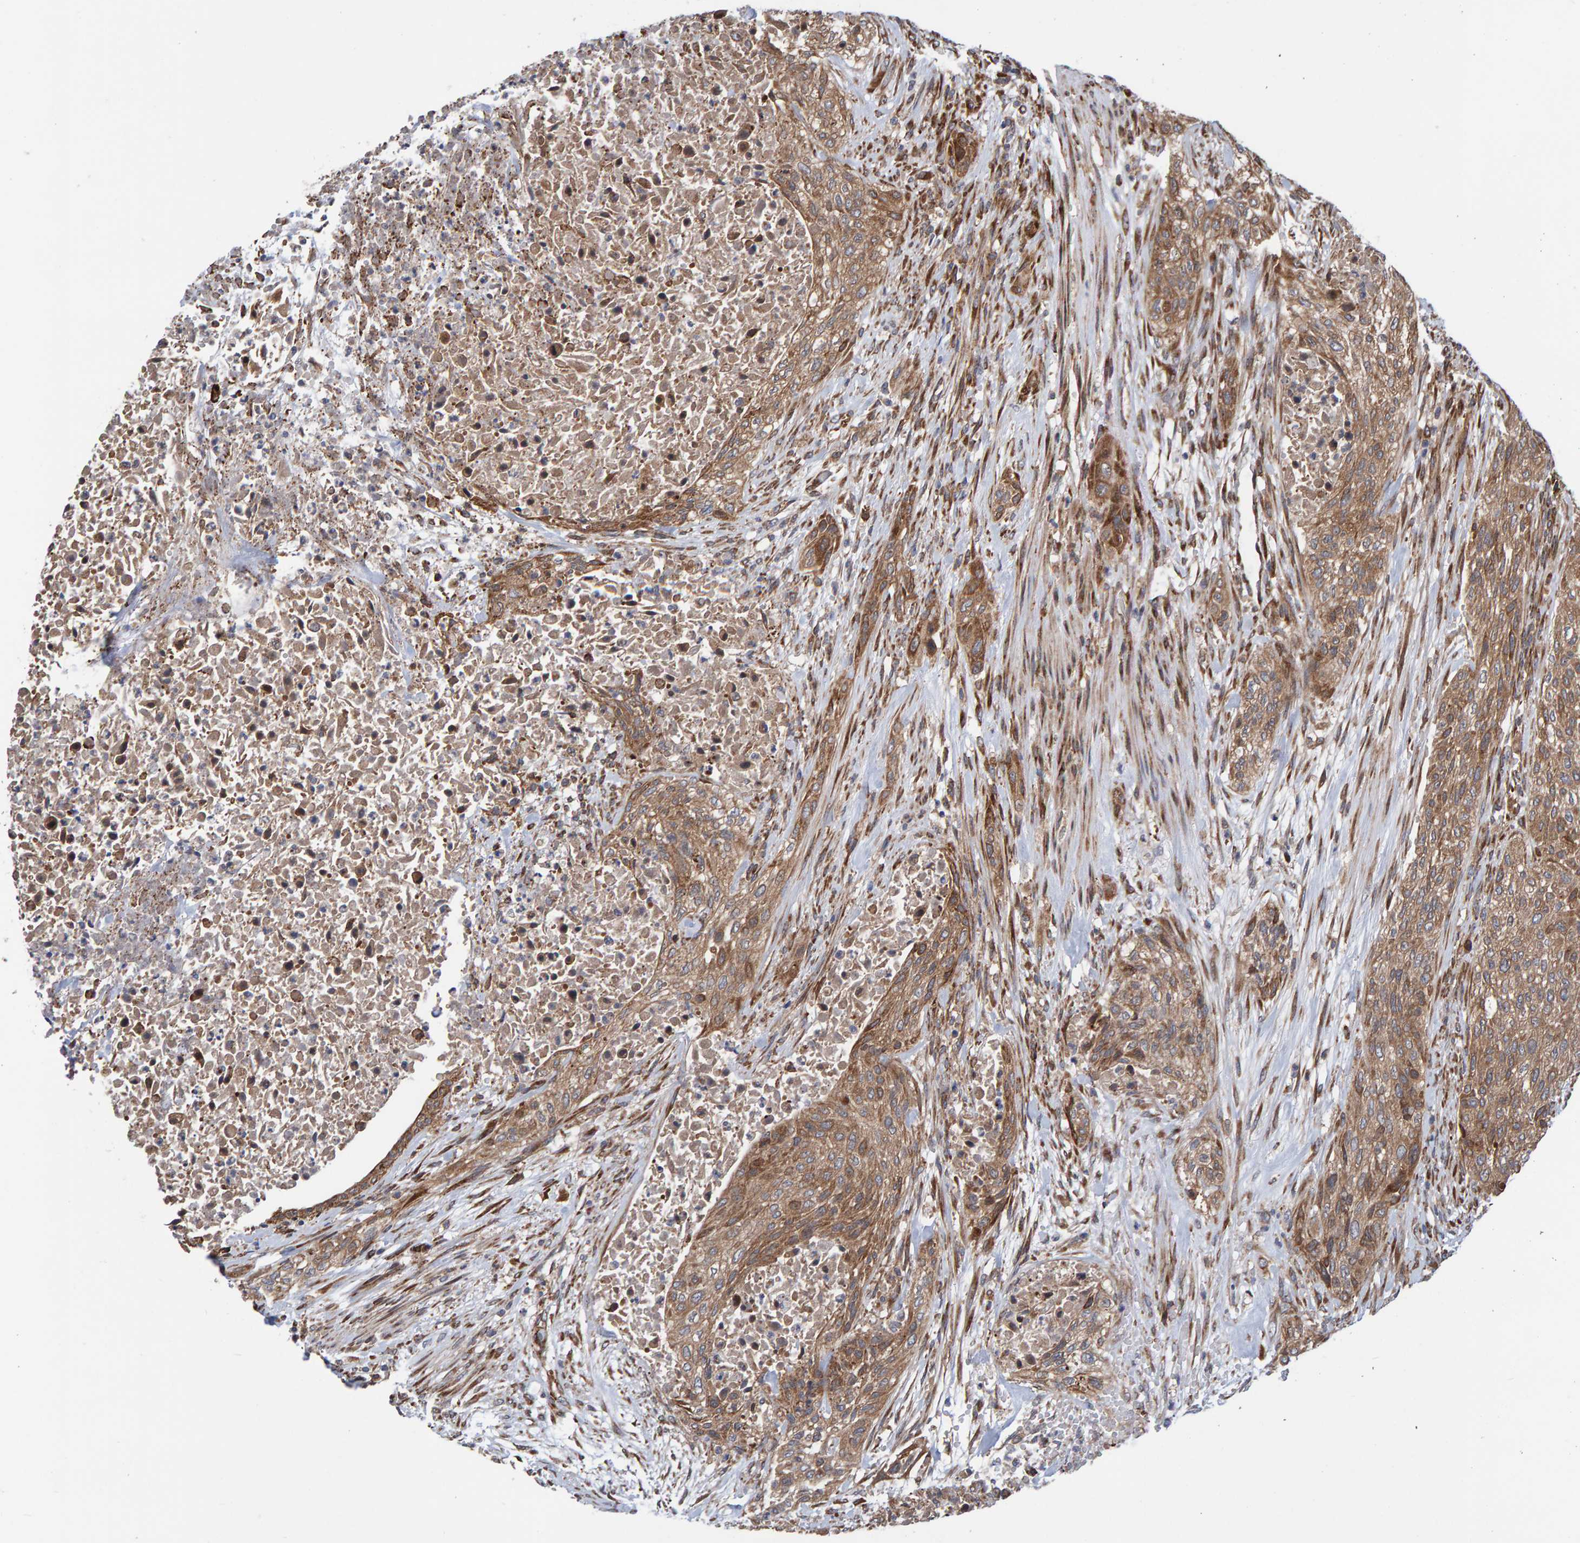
{"staining": {"intensity": "moderate", "quantity": ">75%", "location": "cytoplasmic/membranous"}, "tissue": "urothelial cancer", "cell_type": "Tumor cells", "image_type": "cancer", "snomed": [{"axis": "morphology", "description": "Urothelial carcinoma, Low grade"}, {"axis": "morphology", "description": "Urothelial carcinoma, High grade"}, {"axis": "topography", "description": "Urinary bladder"}], "caption": "Immunohistochemical staining of human urothelial carcinoma (high-grade) reveals medium levels of moderate cytoplasmic/membranous protein positivity in approximately >75% of tumor cells. Using DAB (brown) and hematoxylin (blue) stains, captured at high magnification using brightfield microscopy.", "gene": "KIAA0753", "patient": {"sex": "male", "age": 35}}